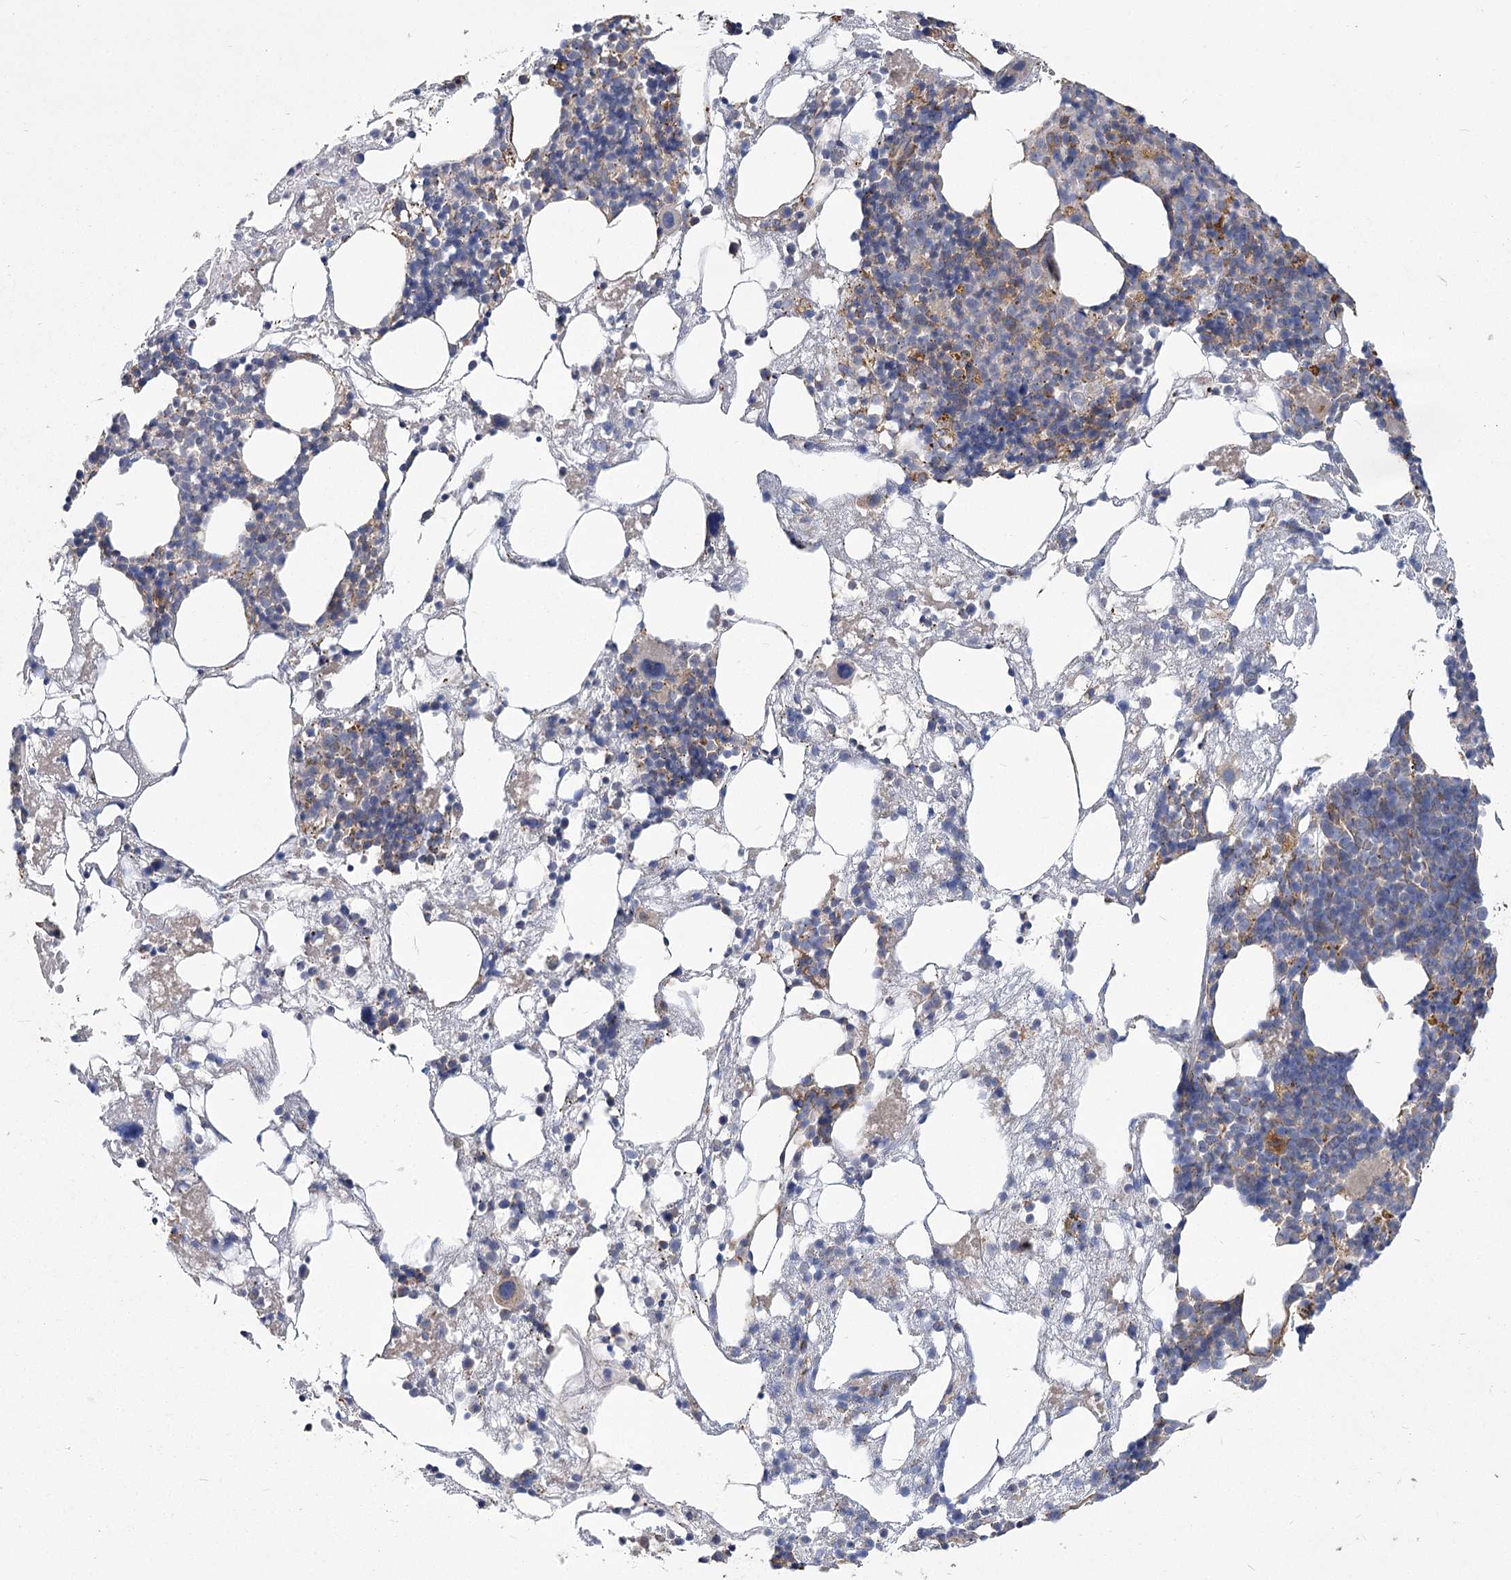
{"staining": {"intensity": "weak", "quantity": "<25%", "location": "cytoplasmic/membranous"}, "tissue": "bone marrow", "cell_type": "Hematopoietic cells", "image_type": "normal", "snomed": [{"axis": "morphology", "description": "Normal tissue, NOS"}, {"axis": "topography", "description": "Bone marrow"}], "caption": "The photomicrograph exhibits no significant staining in hematopoietic cells of bone marrow.", "gene": "RMDN2", "patient": {"sex": "male", "age": 48}}